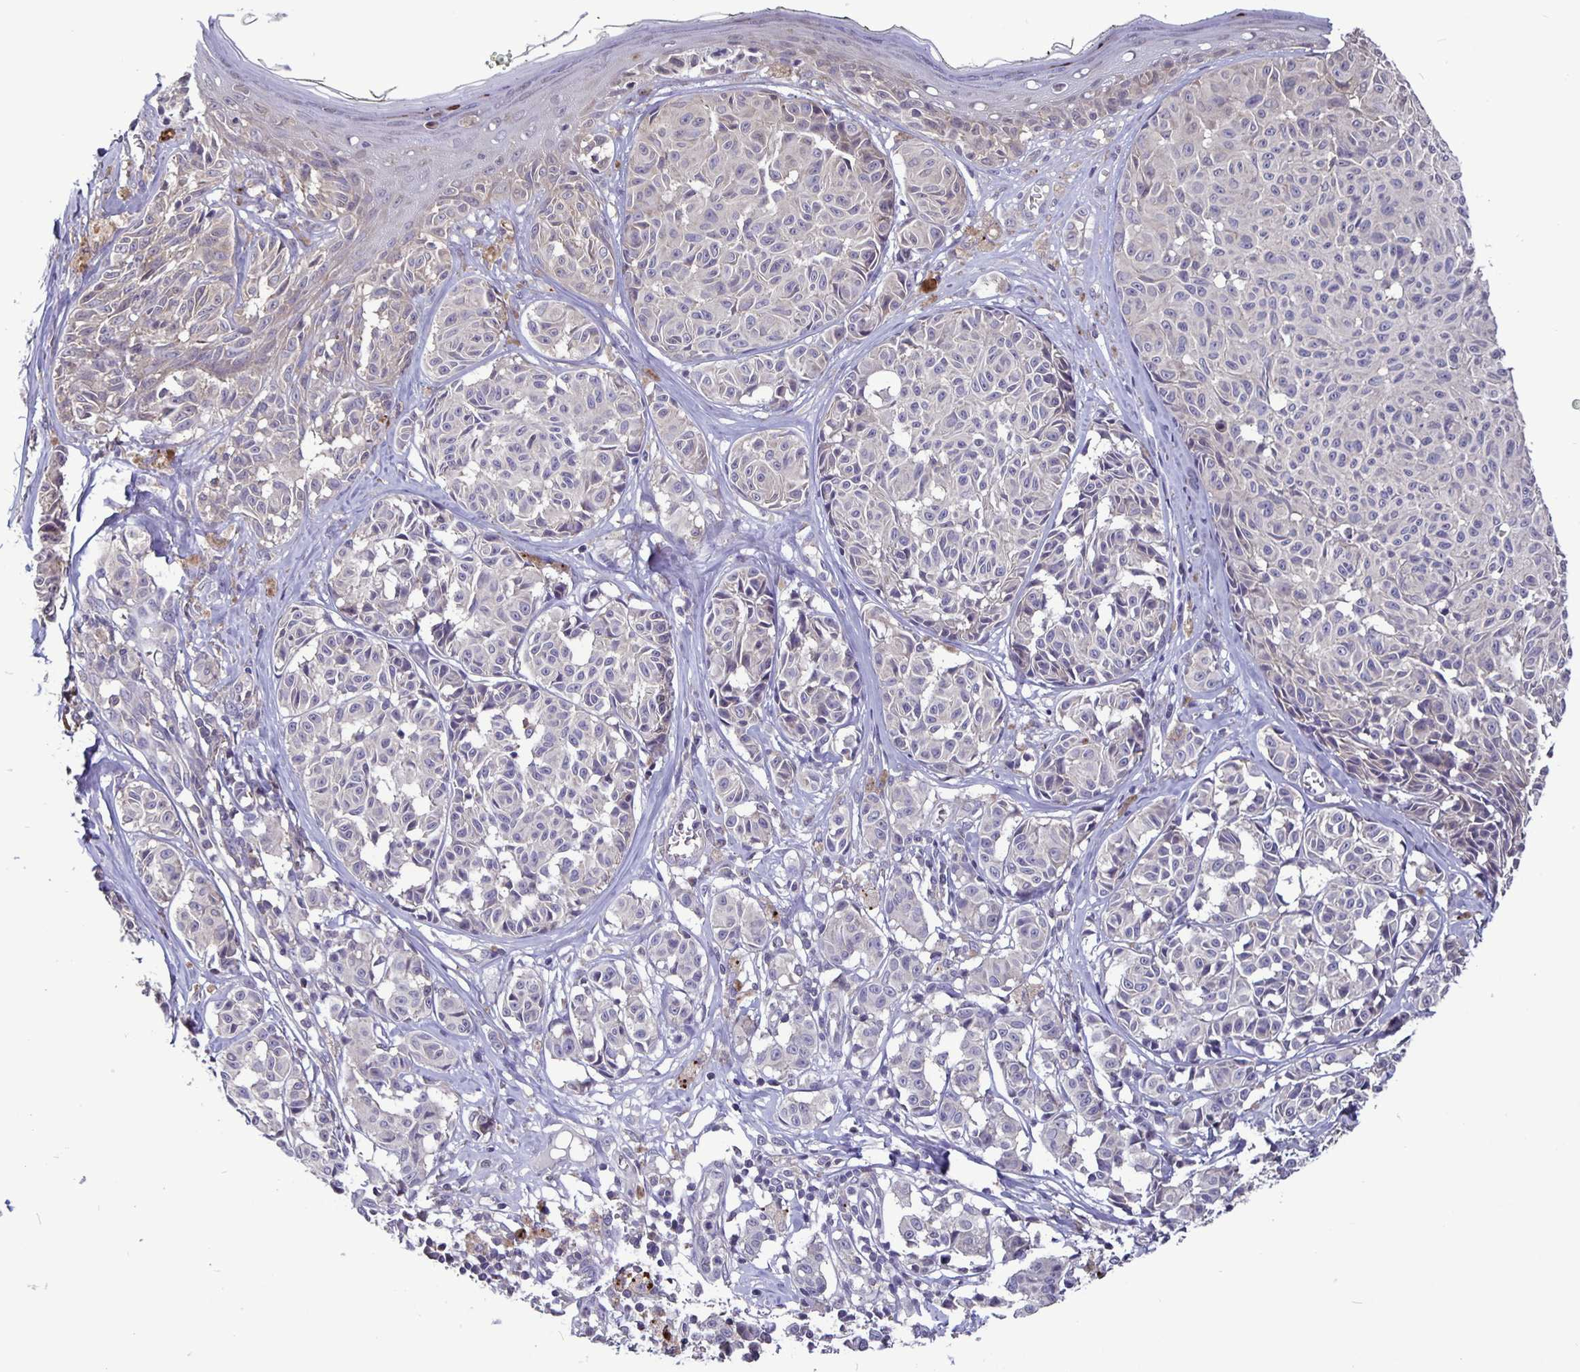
{"staining": {"intensity": "negative", "quantity": "none", "location": "none"}, "tissue": "melanoma", "cell_type": "Tumor cells", "image_type": "cancer", "snomed": [{"axis": "morphology", "description": "Malignant melanoma, NOS"}, {"axis": "topography", "description": "Skin"}], "caption": "Malignant melanoma was stained to show a protein in brown. There is no significant expression in tumor cells. The staining was performed using DAB (3,3'-diaminobenzidine) to visualize the protein expression in brown, while the nuclei were stained in blue with hematoxylin (Magnification: 20x).", "gene": "FEM1C", "patient": {"sex": "female", "age": 43}}